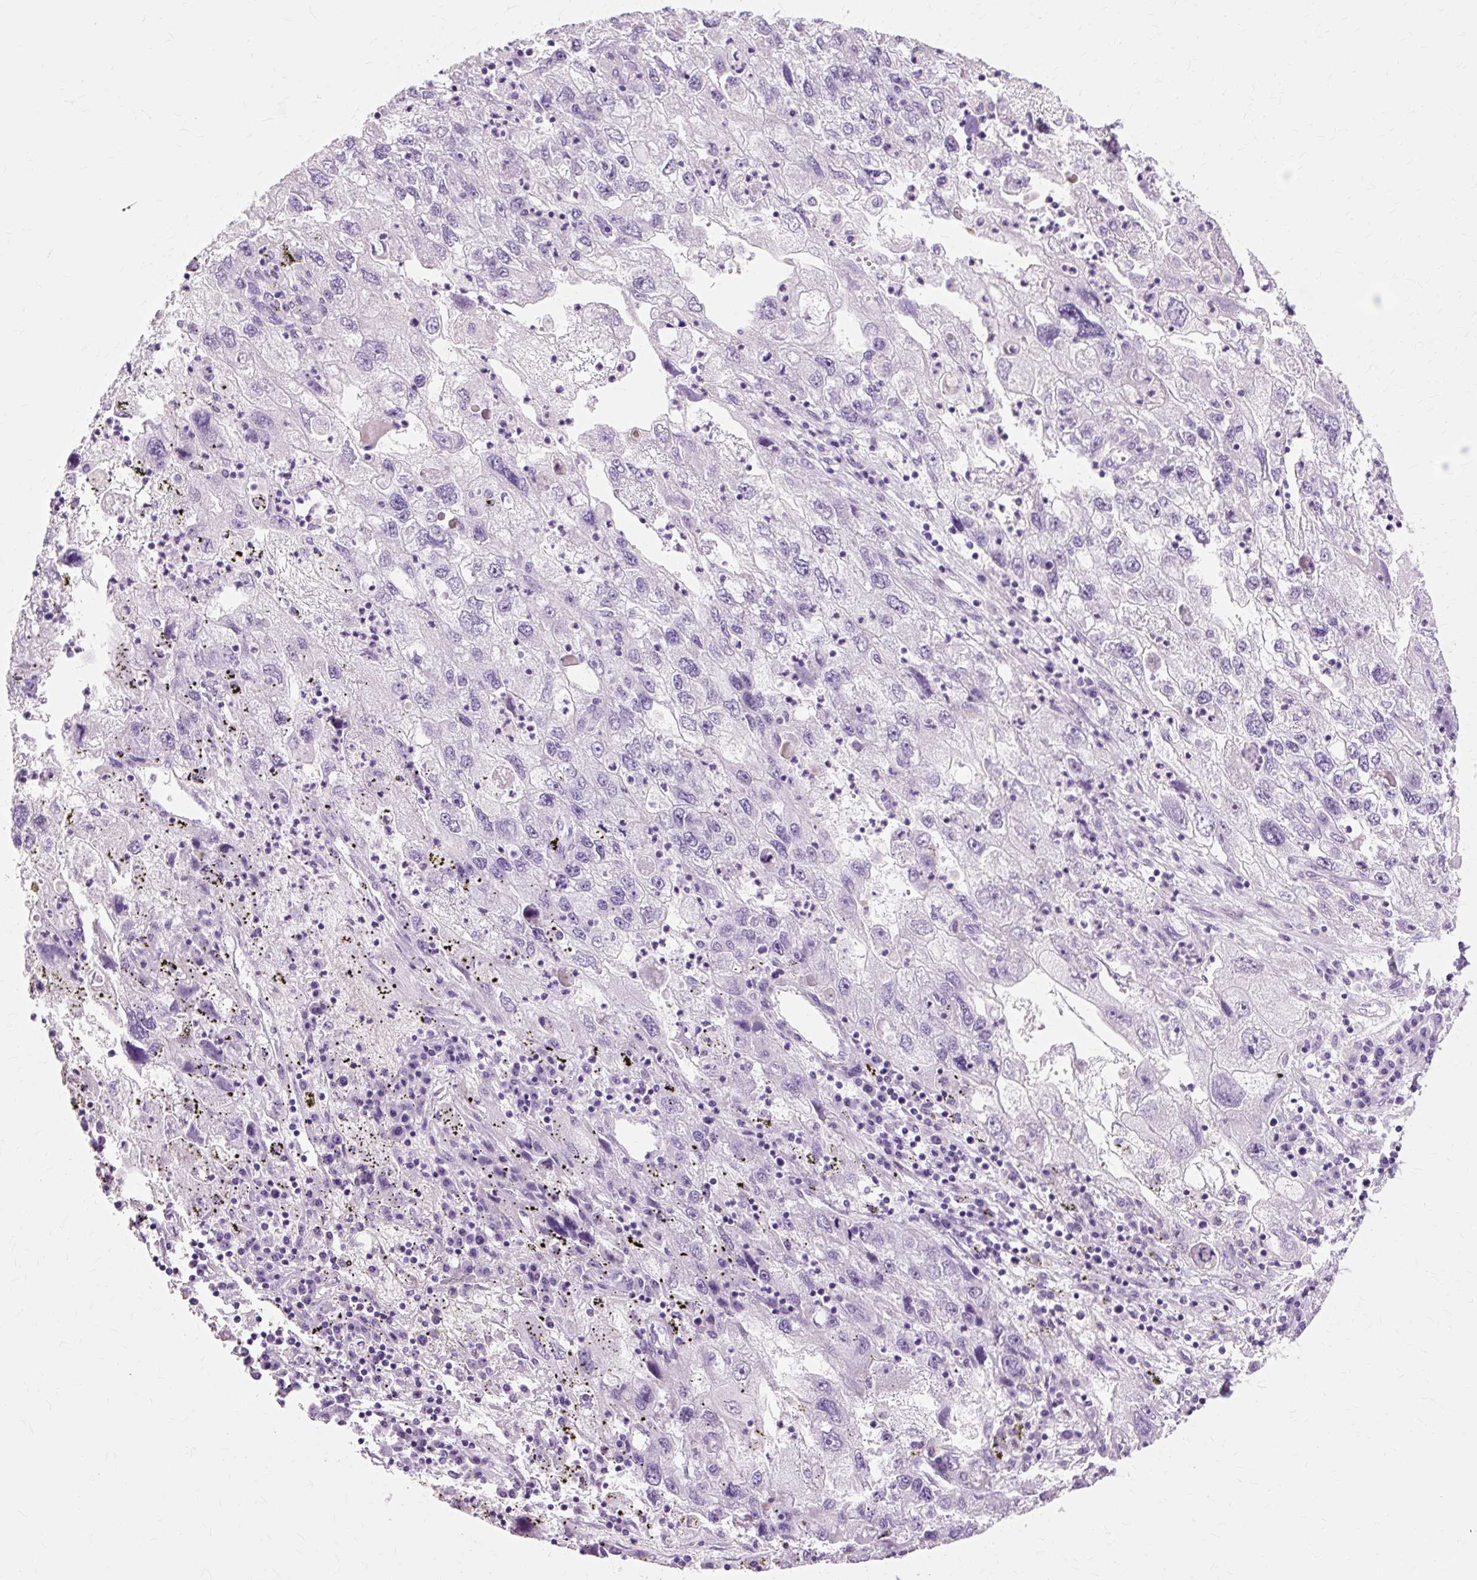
{"staining": {"intensity": "negative", "quantity": "none", "location": "none"}, "tissue": "endometrial cancer", "cell_type": "Tumor cells", "image_type": "cancer", "snomed": [{"axis": "morphology", "description": "Adenocarcinoma, NOS"}, {"axis": "topography", "description": "Endometrium"}], "caption": "High power microscopy image of an immunohistochemistry histopathology image of endometrial cancer (adenocarcinoma), revealing no significant positivity in tumor cells.", "gene": "IRX2", "patient": {"sex": "female", "age": 49}}